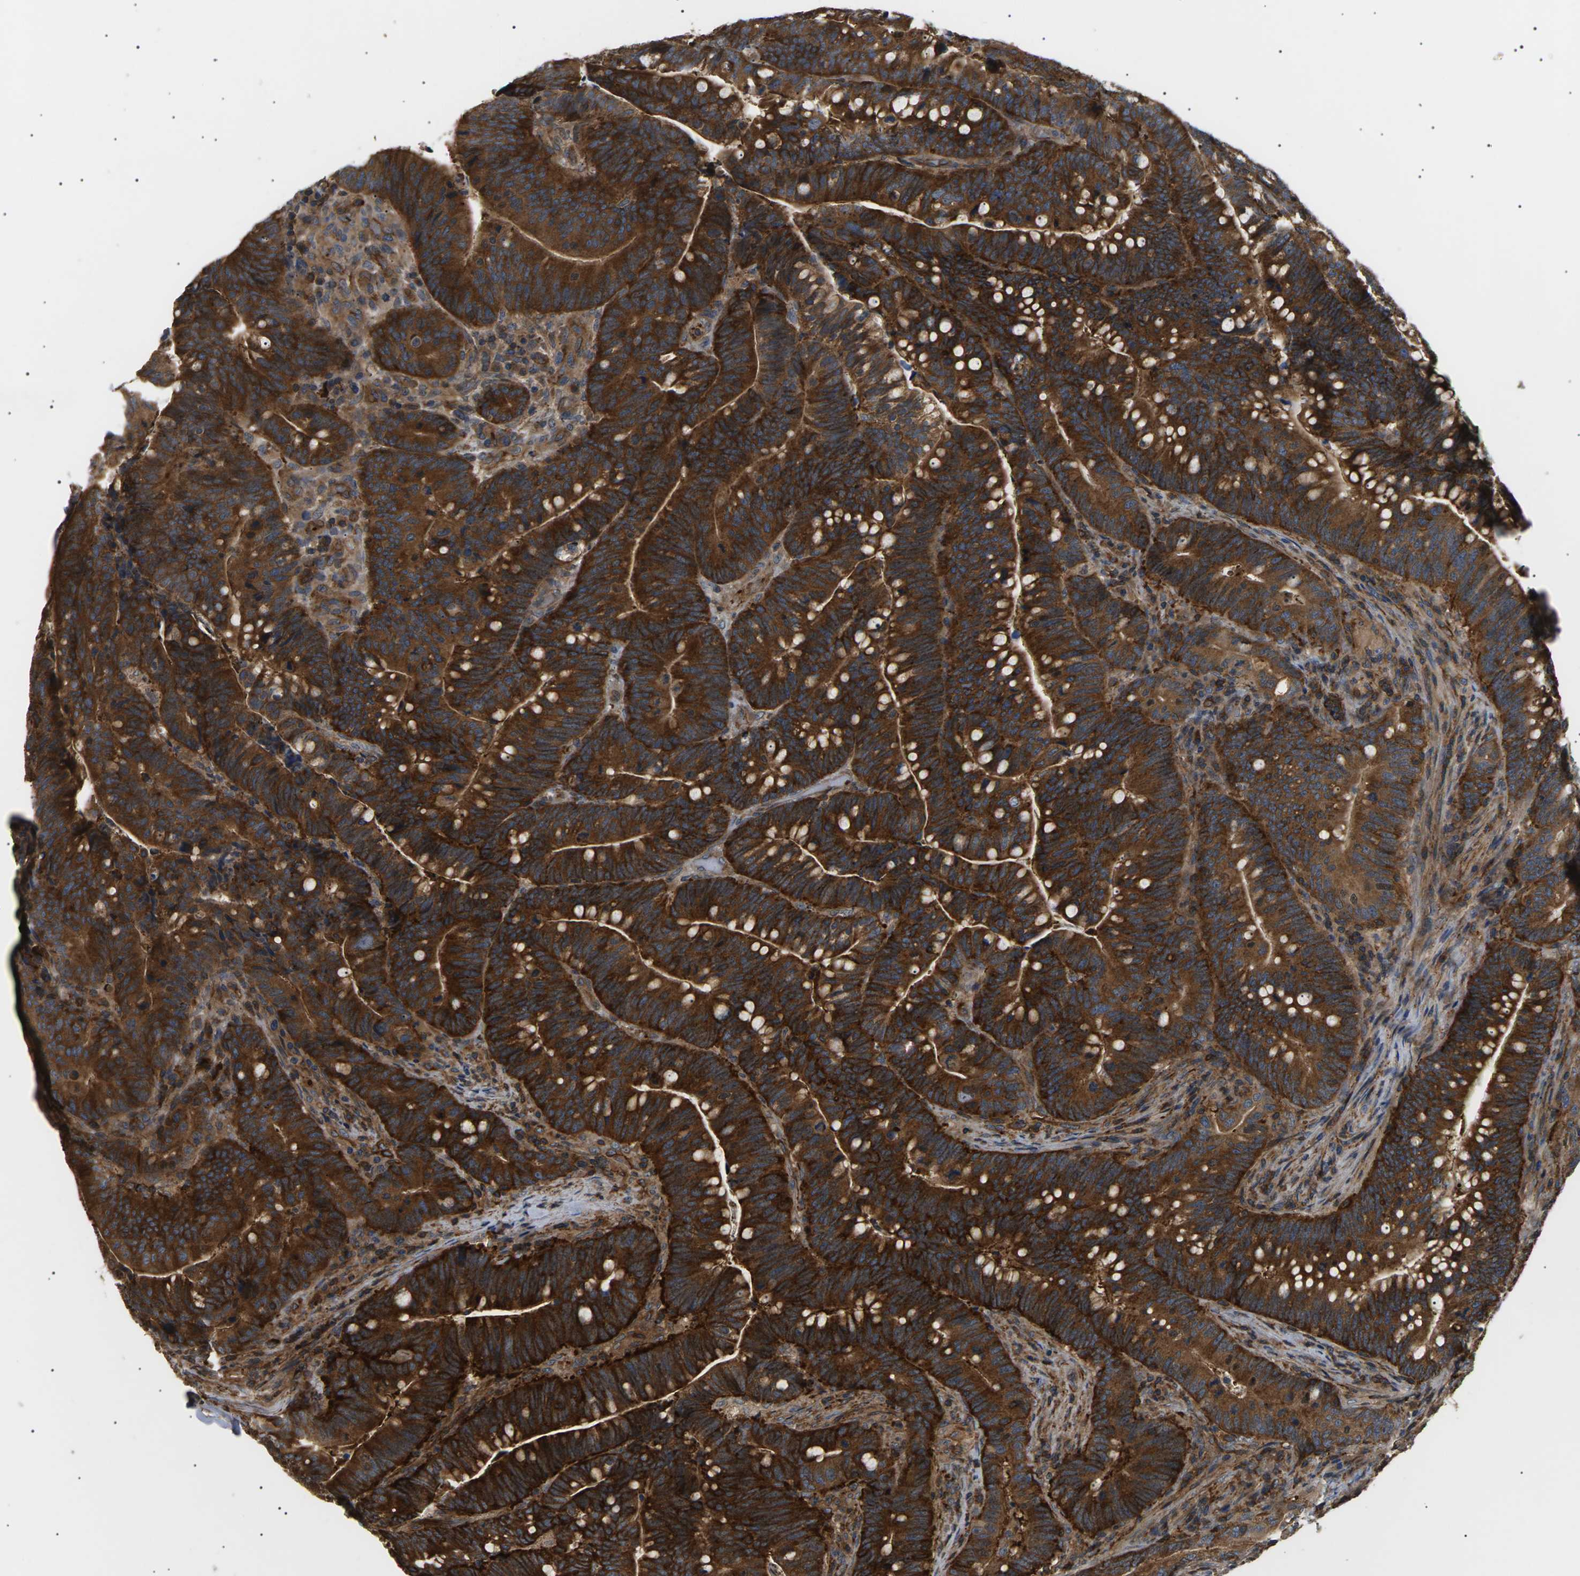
{"staining": {"intensity": "strong", "quantity": ">75%", "location": "cytoplasmic/membranous"}, "tissue": "colorectal cancer", "cell_type": "Tumor cells", "image_type": "cancer", "snomed": [{"axis": "morphology", "description": "Normal tissue, NOS"}, {"axis": "morphology", "description": "Adenocarcinoma, NOS"}, {"axis": "topography", "description": "Colon"}], "caption": "Tumor cells display high levels of strong cytoplasmic/membranous expression in about >75% of cells in colorectal cancer.", "gene": "TMTC4", "patient": {"sex": "female", "age": 66}}